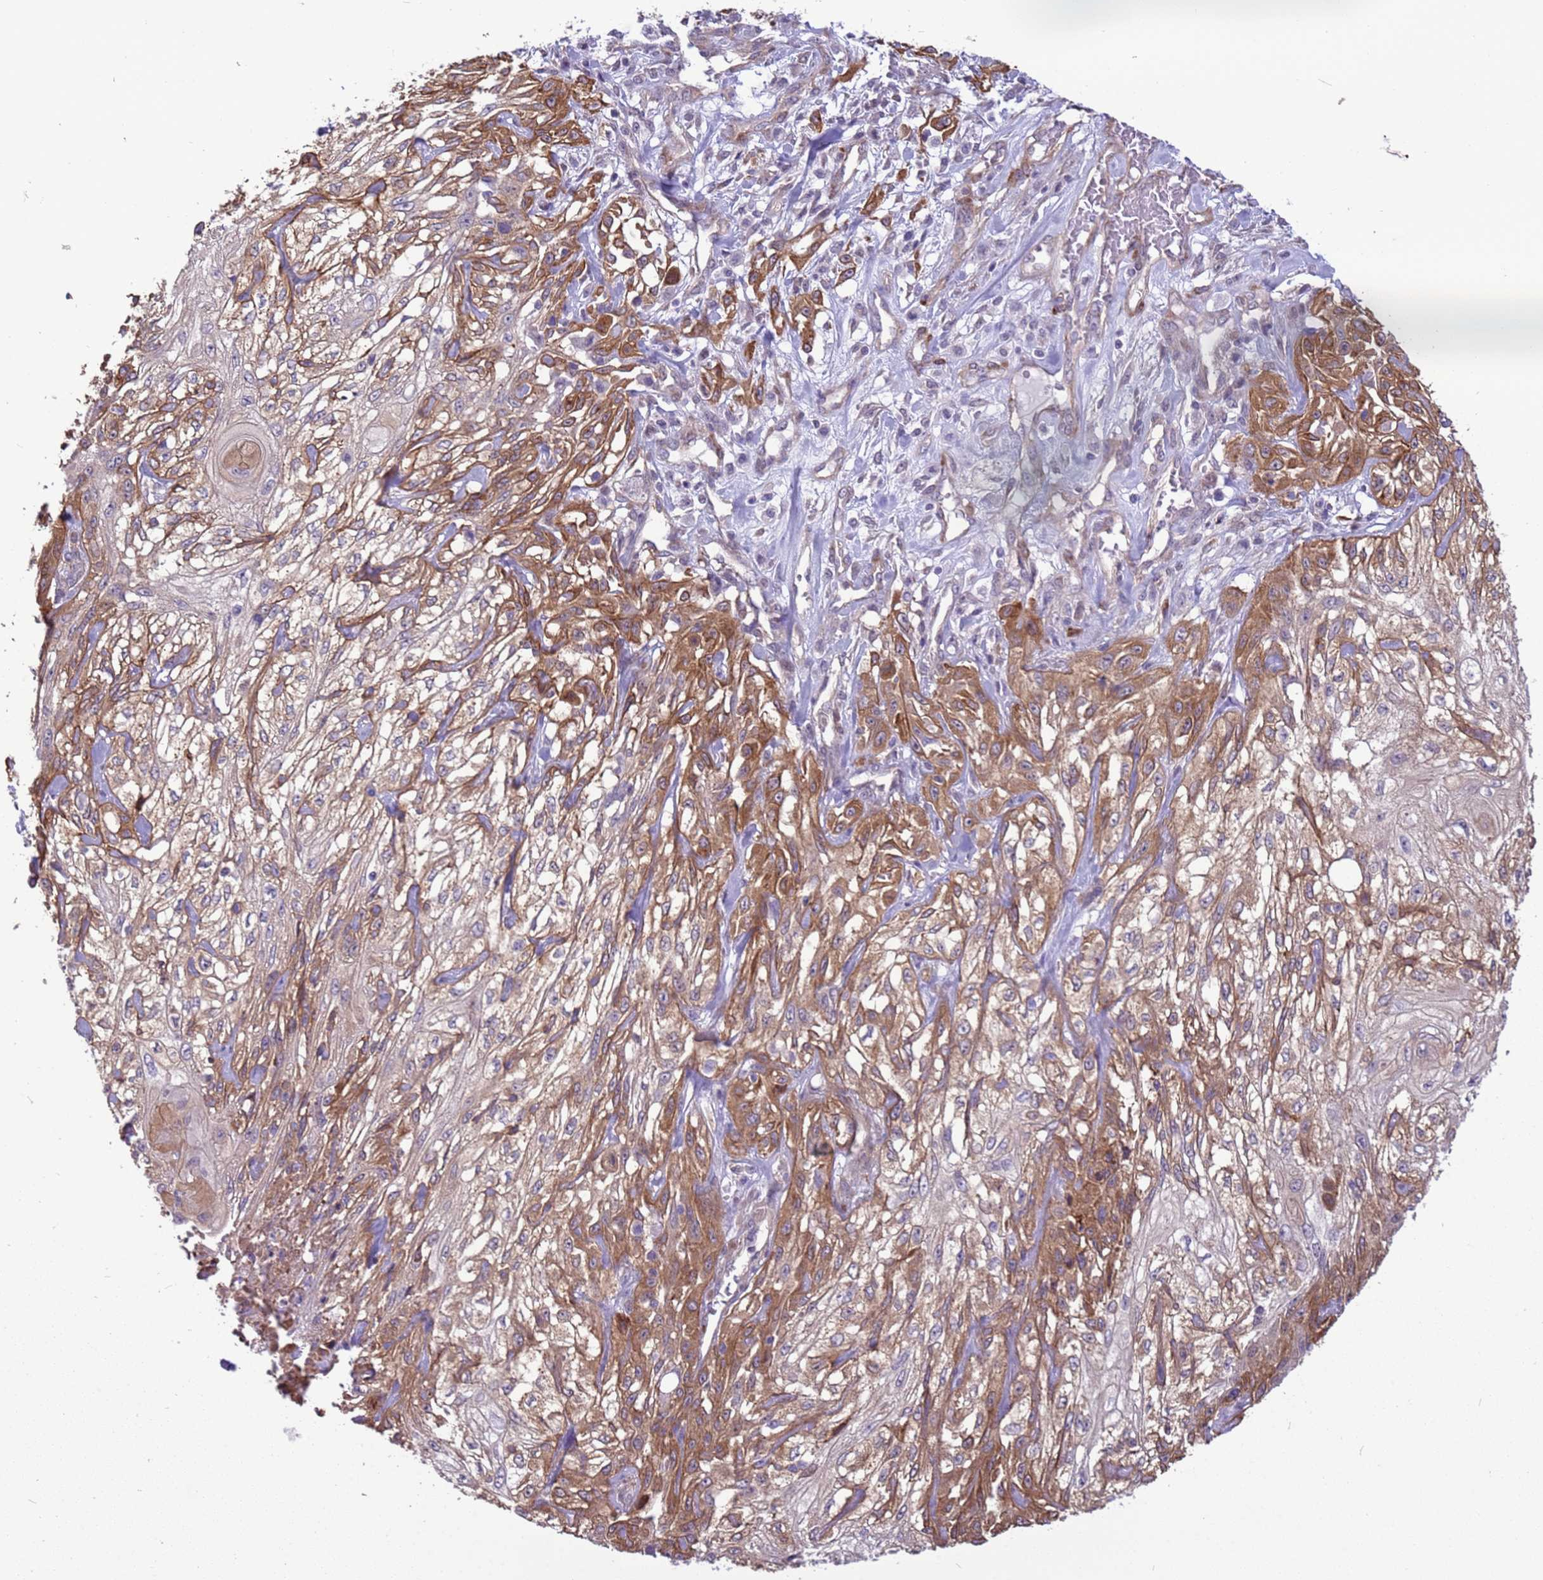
{"staining": {"intensity": "moderate", "quantity": ">75%", "location": "cytoplasmic/membranous"}, "tissue": "skin cancer", "cell_type": "Tumor cells", "image_type": "cancer", "snomed": [{"axis": "morphology", "description": "Squamous cell carcinoma, NOS"}, {"axis": "morphology", "description": "Squamous cell carcinoma, metastatic, NOS"}, {"axis": "topography", "description": "Skin"}, {"axis": "topography", "description": "Lymph node"}], "caption": "Metastatic squamous cell carcinoma (skin) was stained to show a protein in brown. There is medium levels of moderate cytoplasmic/membranous staining in approximately >75% of tumor cells.", "gene": "ITGB4", "patient": {"sex": "male", "age": 75}}